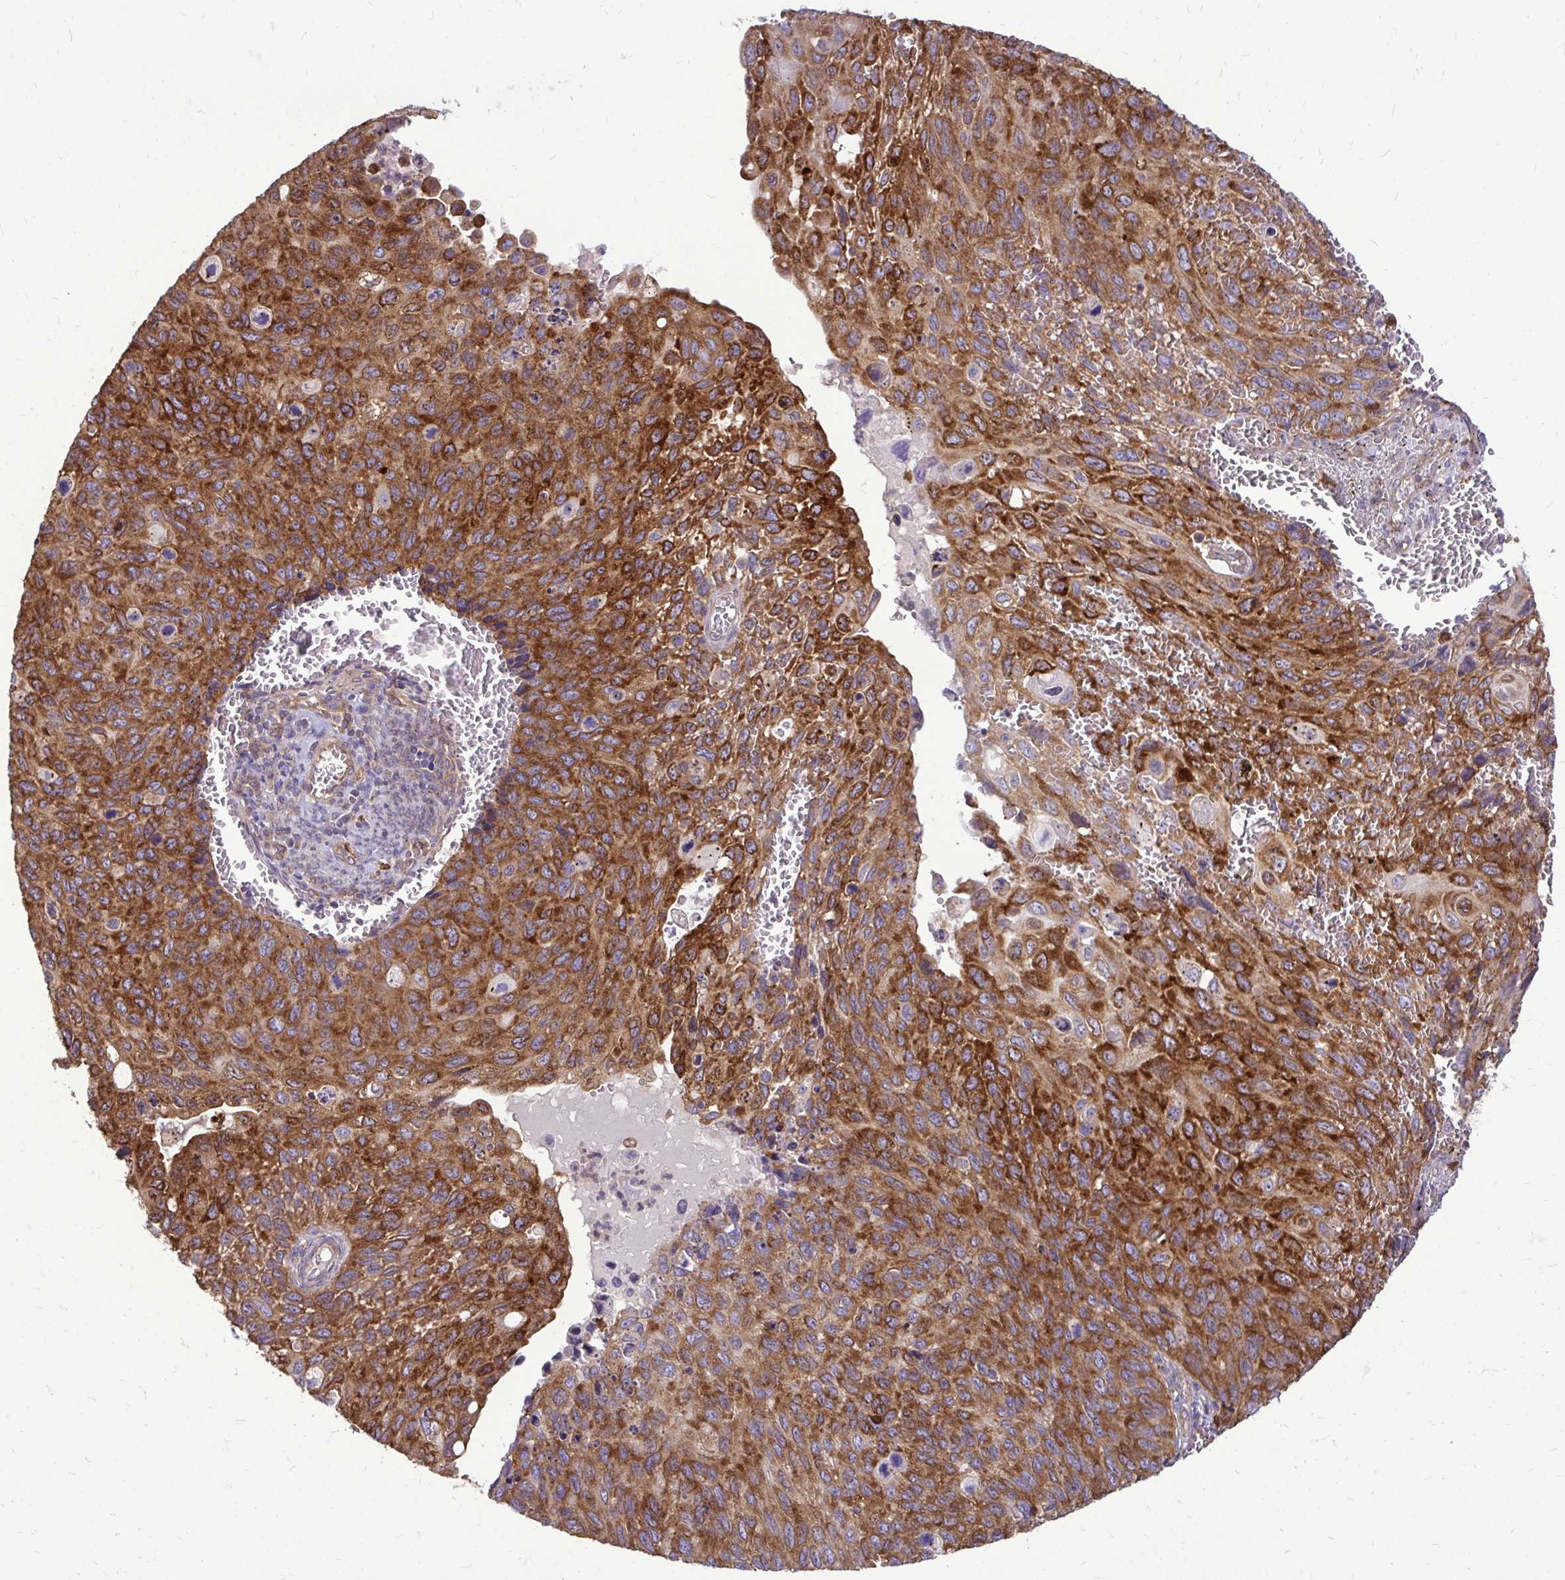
{"staining": {"intensity": "strong", "quantity": ">75%", "location": "cytoplasmic/membranous"}, "tissue": "cervical cancer", "cell_type": "Tumor cells", "image_type": "cancer", "snomed": [{"axis": "morphology", "description": "Squamous cell carcinoma, NOS"}, {"axis": "topography", "description": "Cervix"}], "caption": "This micrograph exhibits IHC staining of human cervical squamous cell carcinoma, with high strong cytoplasmic/membranous expression in approximately >75% of tumor cells.", "gene": "FMR1", "patient": {"sex": "female", "age": 70}}